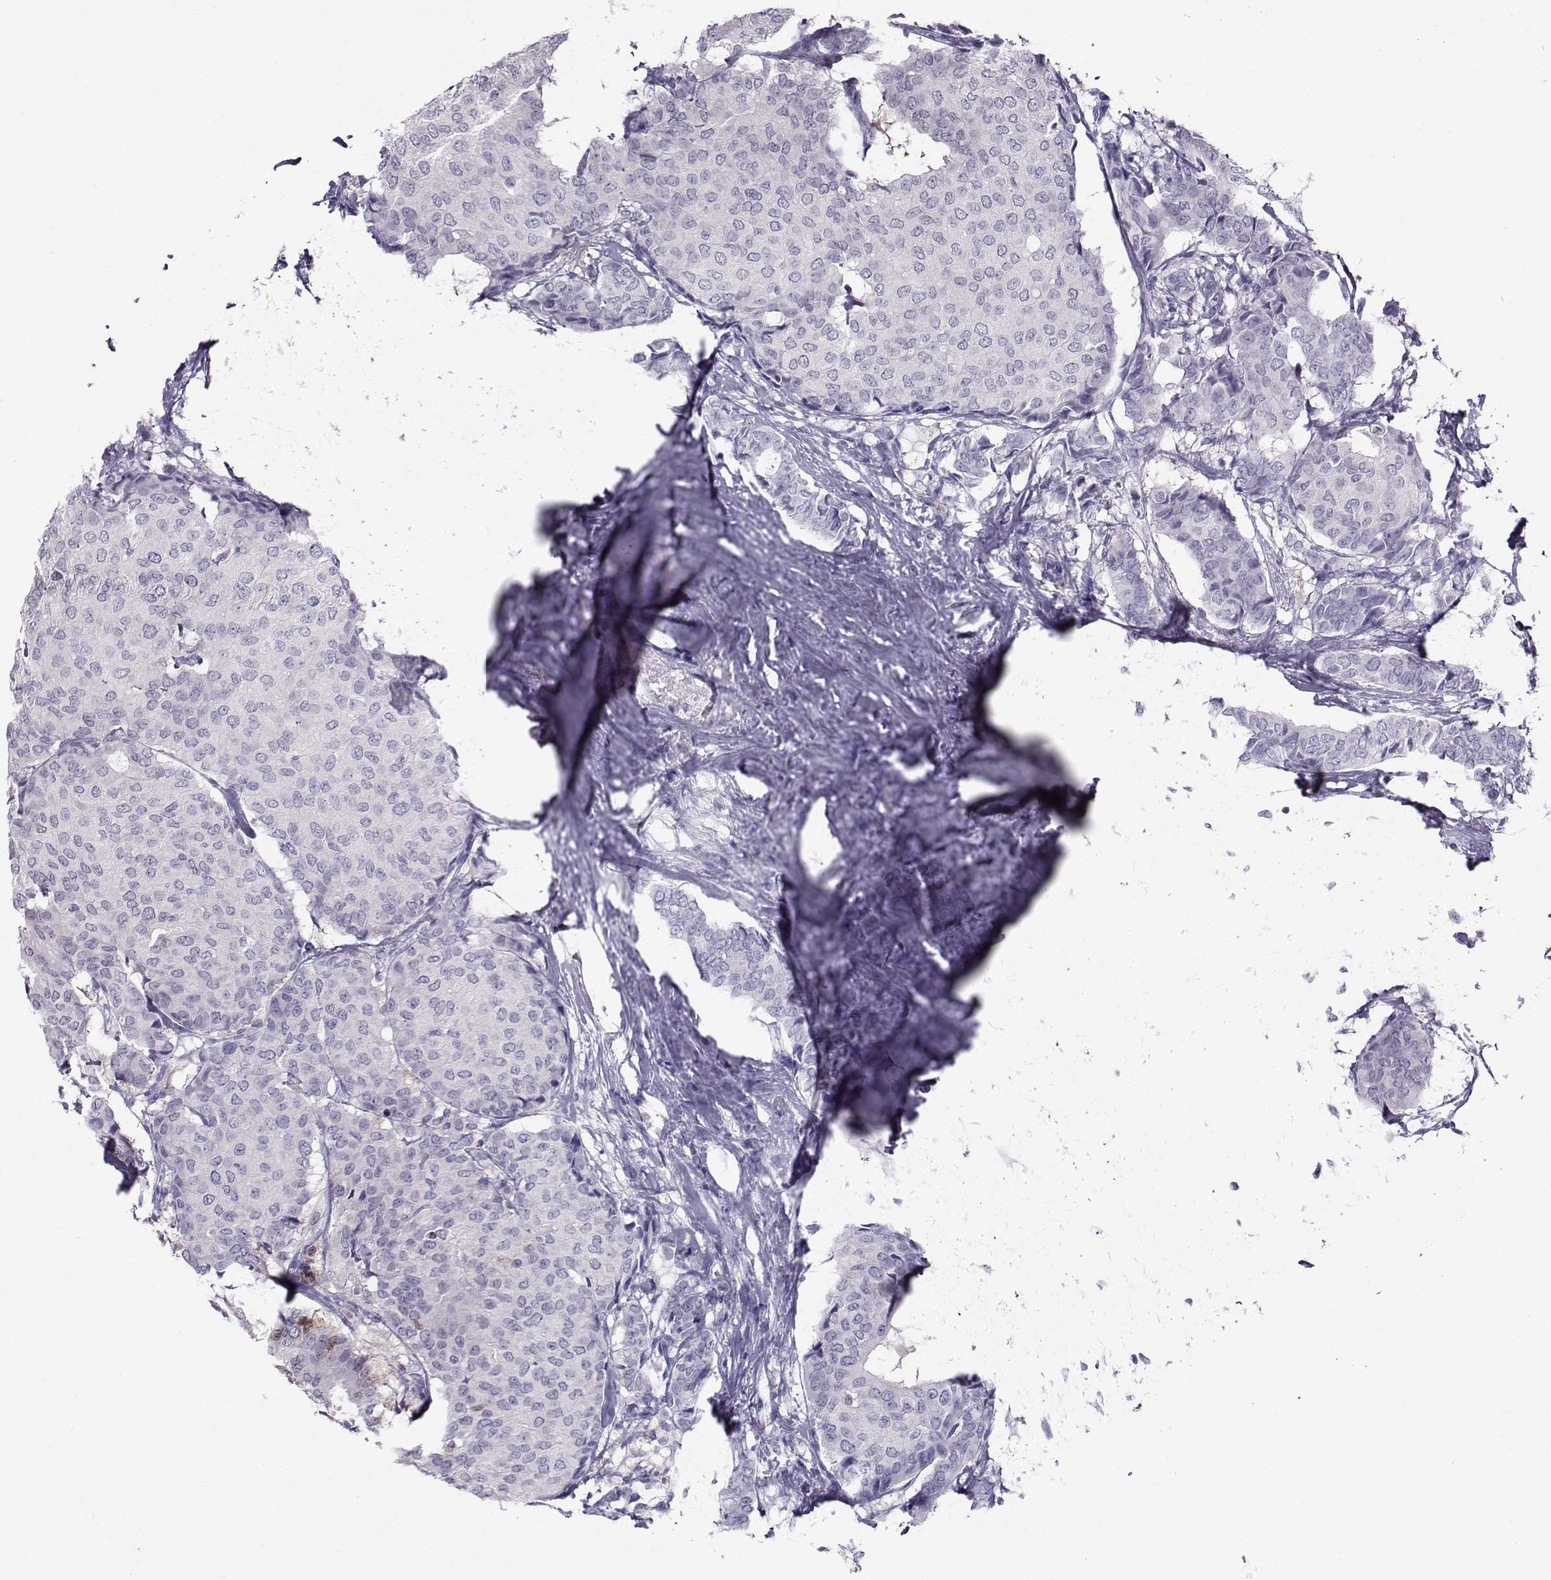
{"staining": {"intensity": "weak", "quantity": "<25%", "location": "nuclear"}, "tissue": "breast cancer", "cell_type": "Tumor cells", "image_type": "cancer", "snomed": [{"axis": "morphology", "description": "Duct carcinoma"}, {"axis": "topography", "description": "Breast"}], "caption": "Protein analysis of breast cancer (infiltrating ductal carcinoma) reveals no significant positivity in tumor cells. (DAB immunohistochemistry, high magnification).", "gene": "PGK1", "patient": {"sex": "female", "age": 75}}